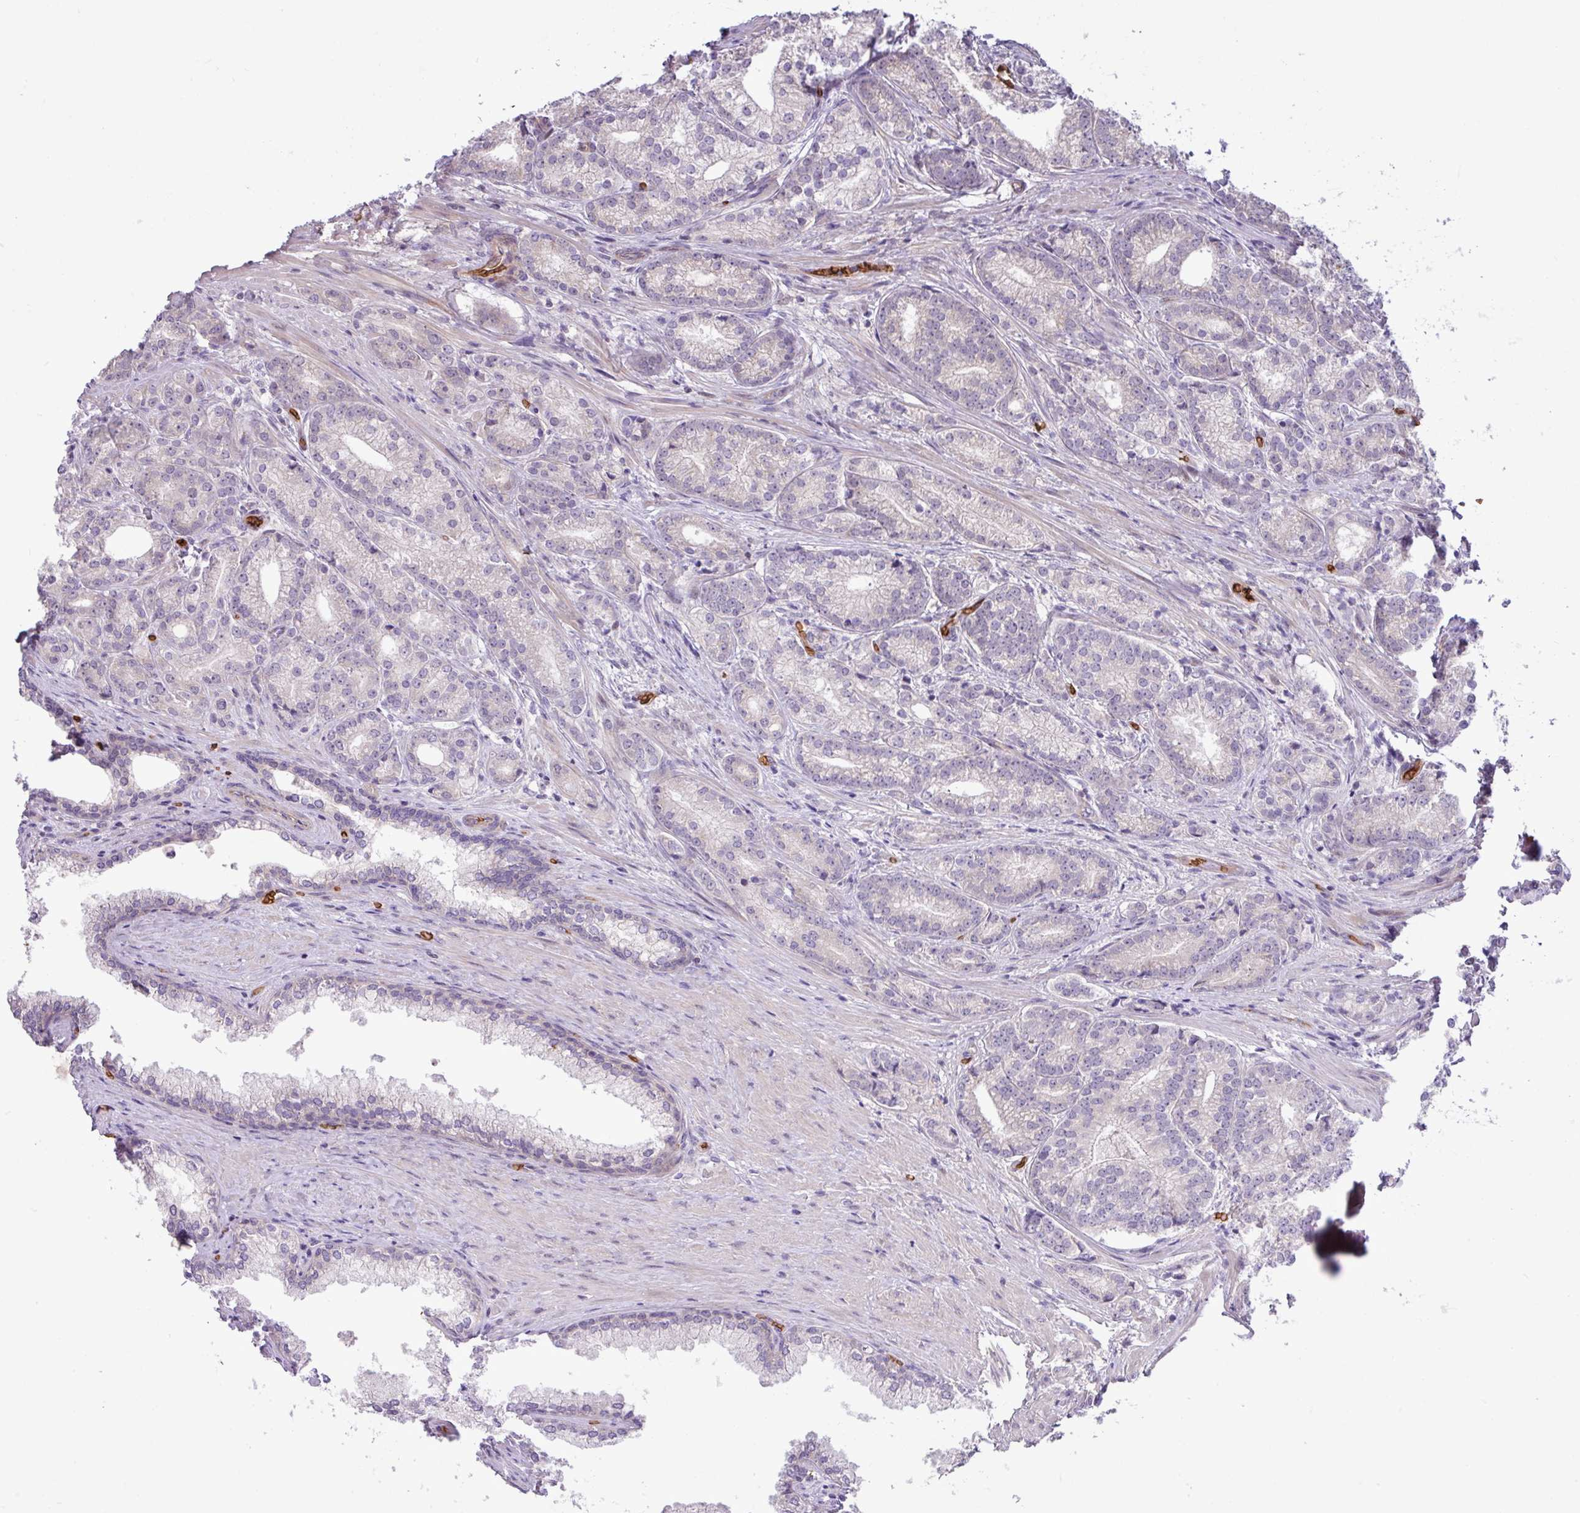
{"staining": {"intensity": "negative", "quantity": "none", "location": "none"}, "tissue": "prostate cancer", "cell_type": "Tumor cells", "image_type": "cancer", "snomed": [{"axis": "morphology", "description": "Adenocarcinoma, Low grade"}, {"axis": "topography", "description": "Prostate"}], "caption": "Immunohistochemical staining of prostate adenocarcinoma (low-grade) shows no significant expression in tumor cells.", "gene": "RAD21L1", "patient": {"sex": "male", "age": 71}}